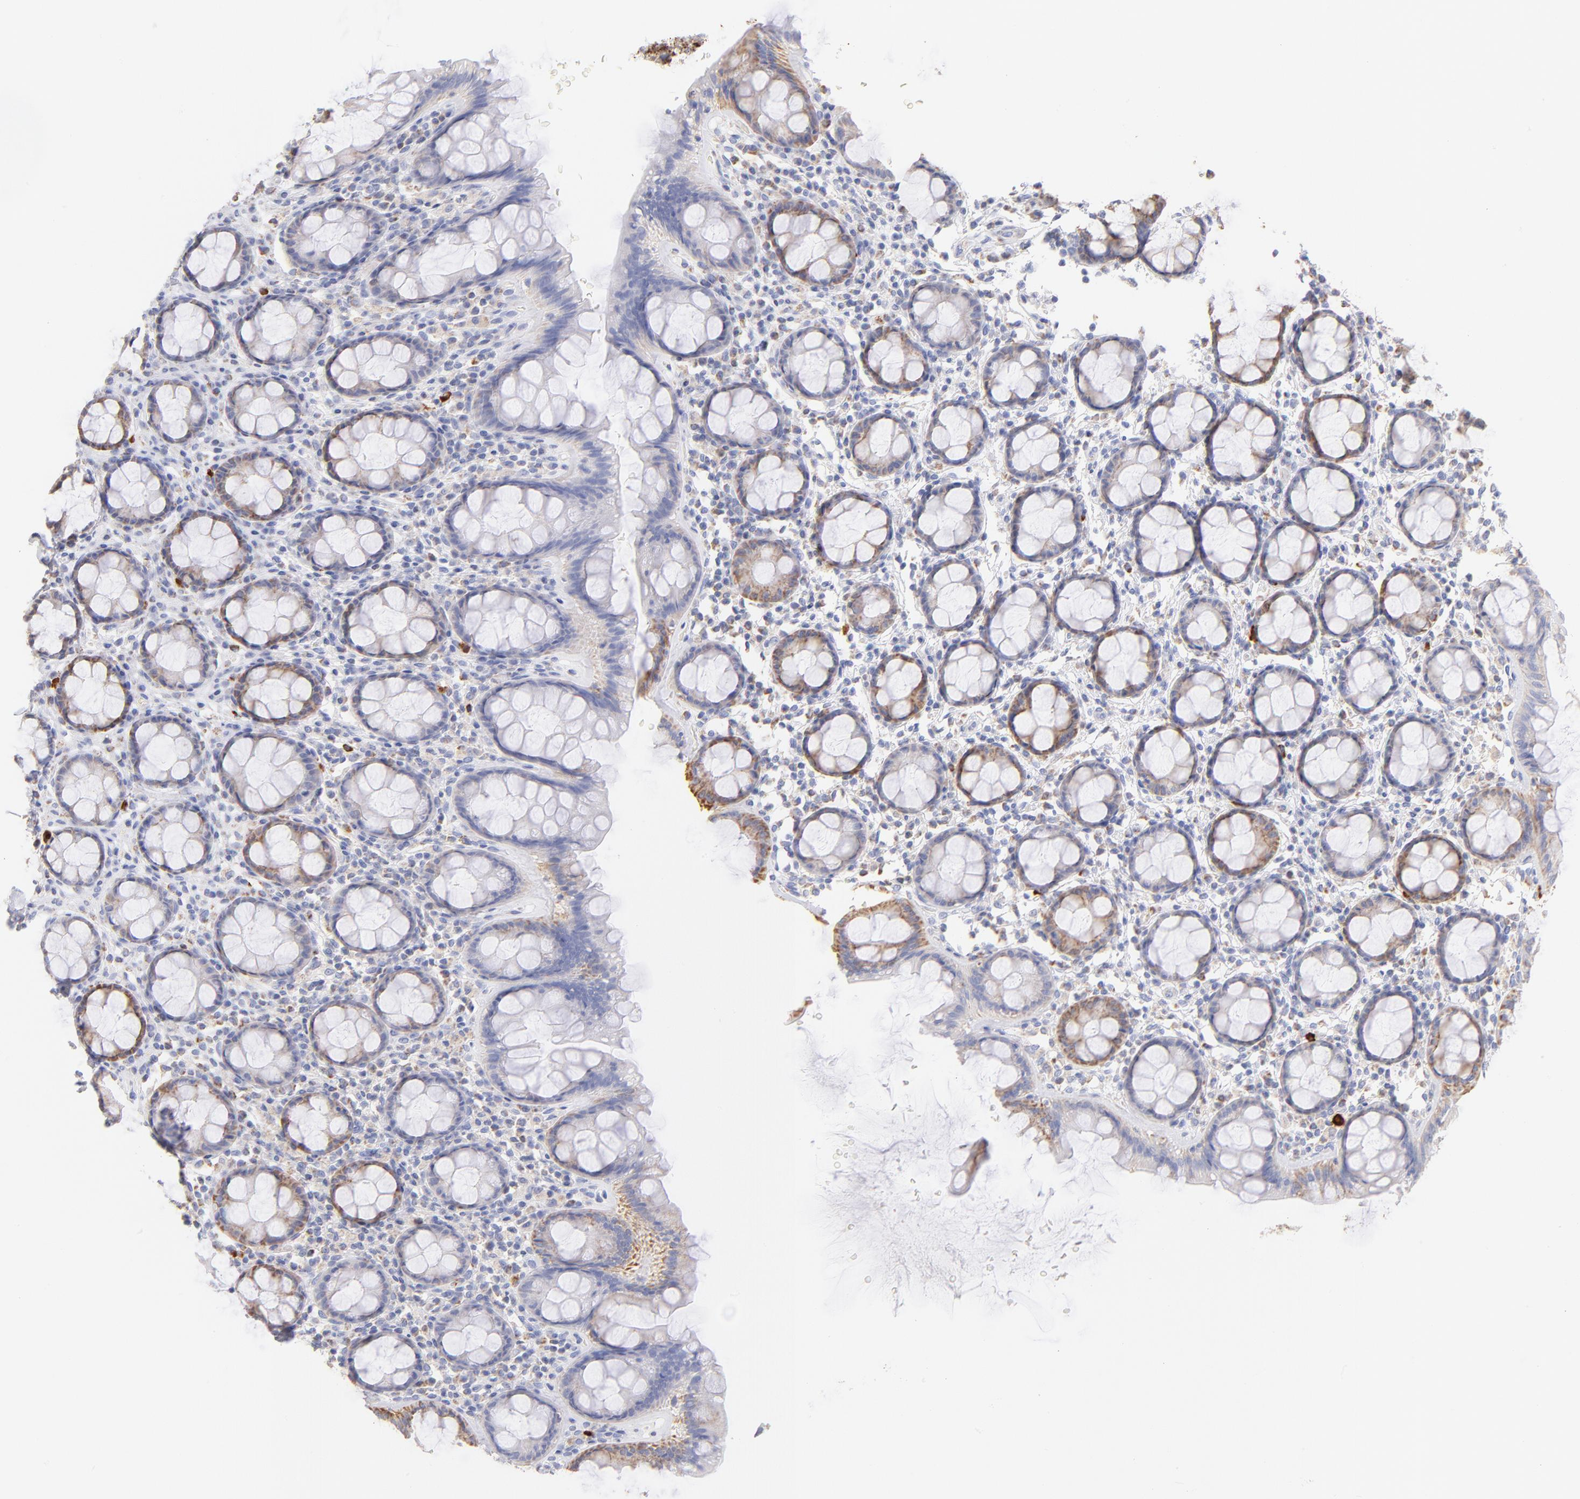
{"staining": {"intensity": "moderate", "quantity": "25%-75%", "location": "cytoplasmic/membranous"}, "tissue": "rectum", "cell_type": "Glandular cells", "image_type": "normal", "snomed": [{"axis": "morphology", "description": "Normal tissue, NOS"}, {"axis": "topography", "description": "Rectum"}], "caption": "Immunohistochemistry micrograph of benign human rectum stained for a protein (brown), which exhibits medium levels of moderate cytoplasmic/membranous expression in about 25%-75% of glandular cells.", "gene": "AIFM1", "patient": {"sex": "male", "age": 92}}